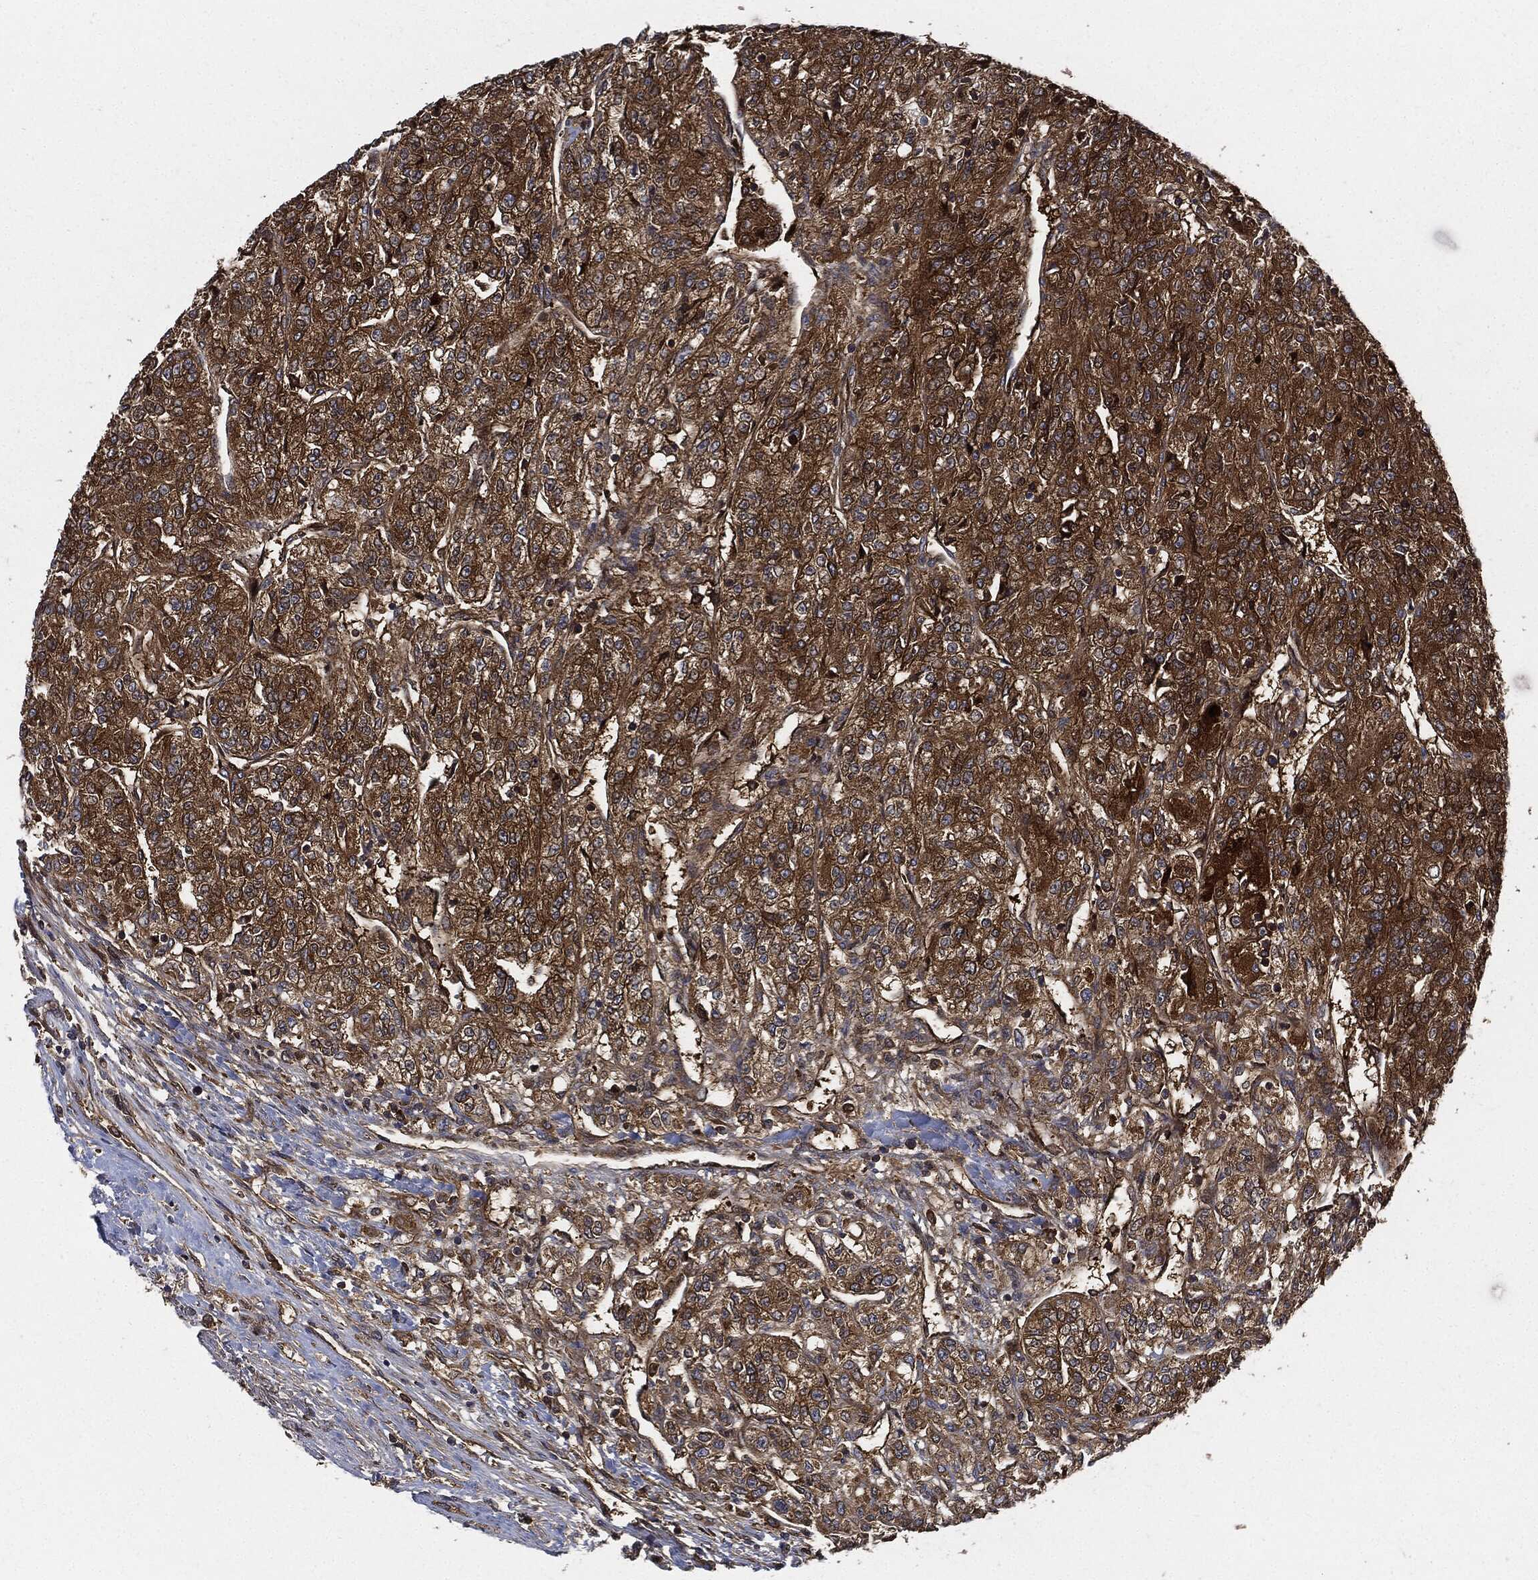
{"staining": {"intensity": "strong", "quantity": ">75%", "location": "cytoplasmic/membranous"}, "tissue": "renal cancer", "cell_type": "Tumor cells", "image_type": "cancer", "snomed": [{"axis": "morphology", "description": "Adenocarcinoma, NOS"}, {"axis": "topography", "description": "Kidney"}], "caption": "About >75% of tumor cells in renal cancer show strong cytoplasmic/membranous protein expression as visualized by brown immunohistochemical staining.", "gene": "XPNPEP1", "patient": {"sex": "female", "age": 63}}